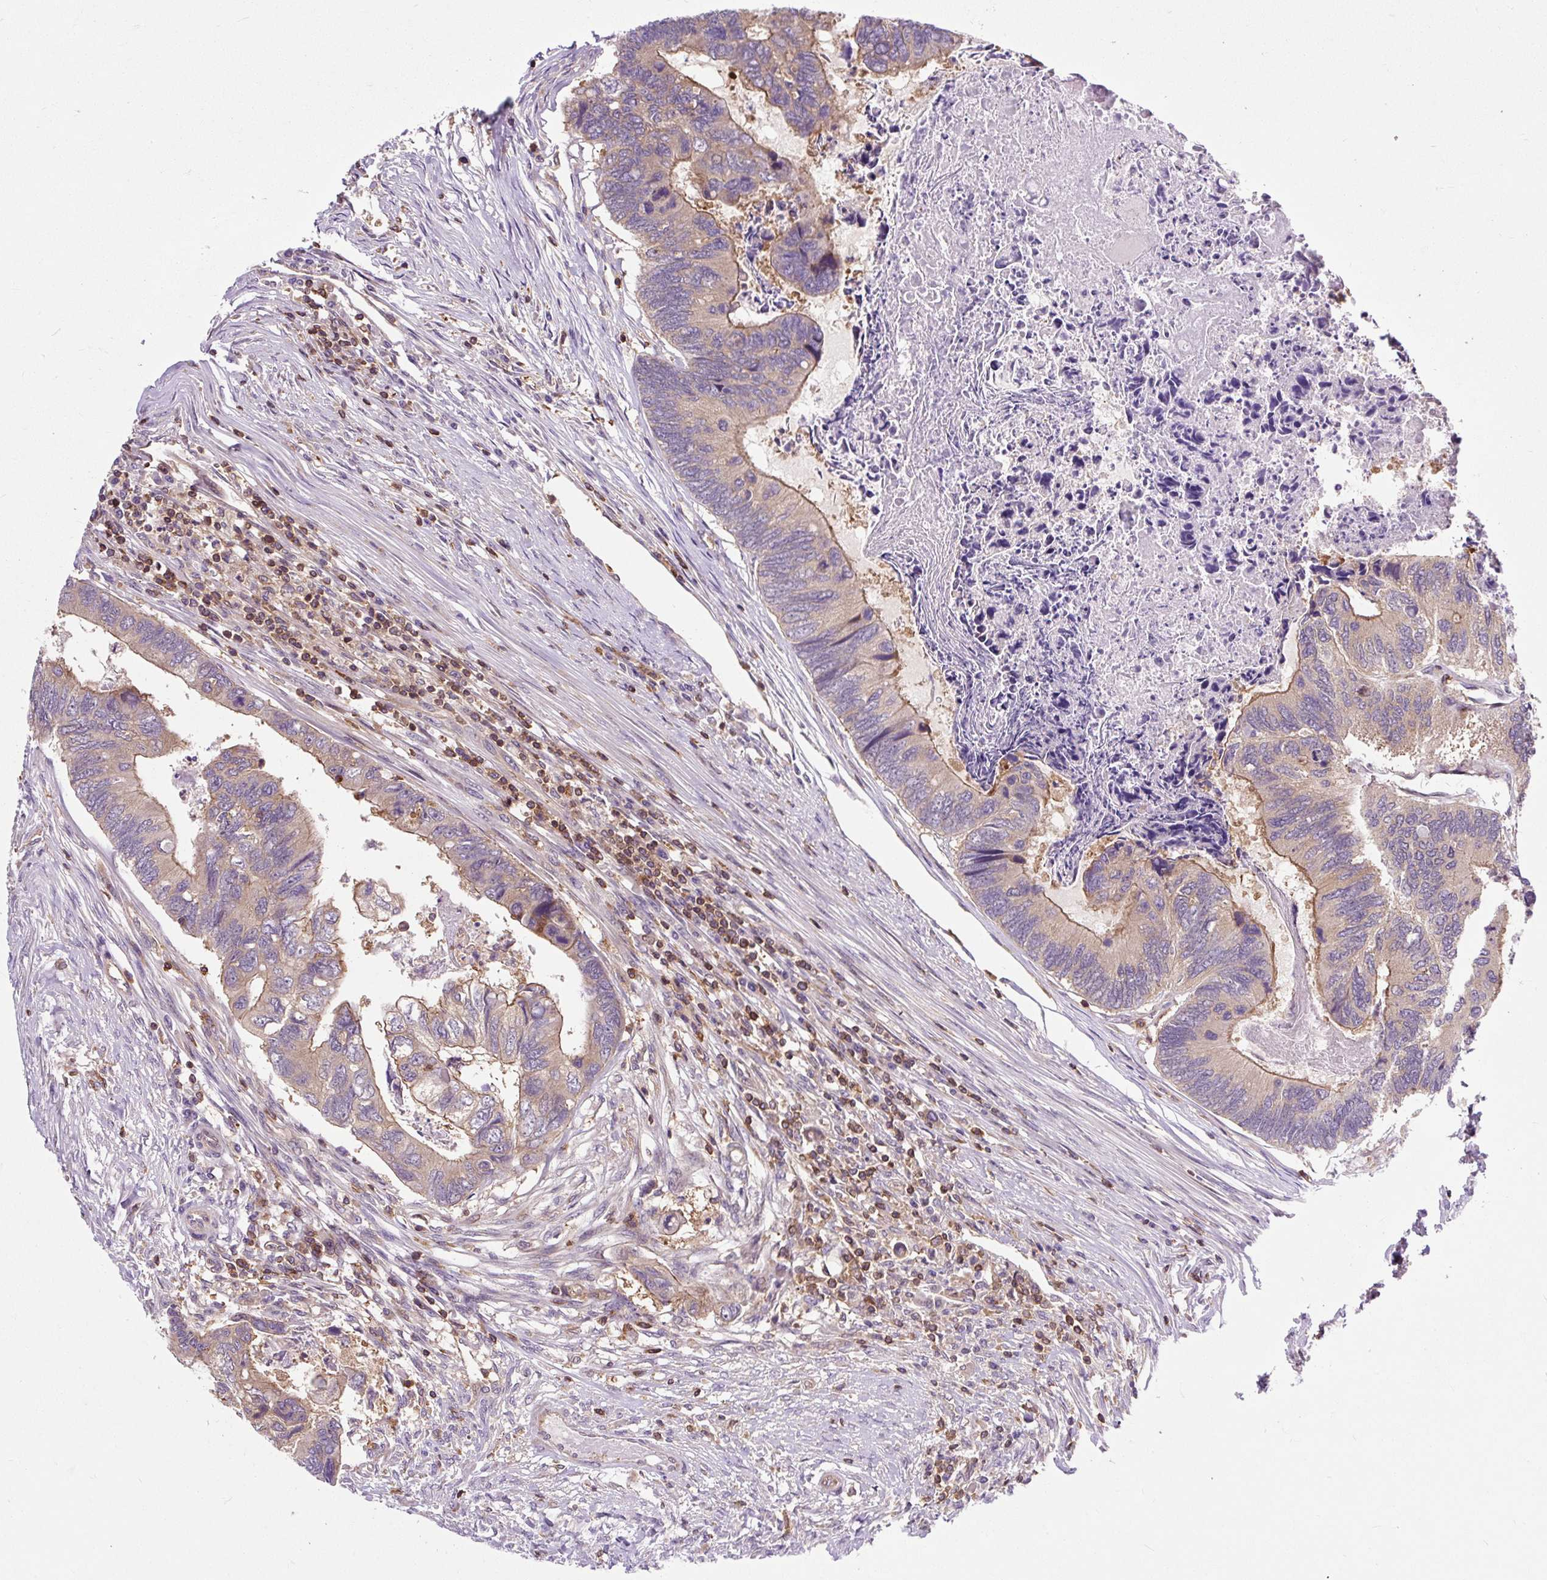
{"staining": {"intensity": "weak", "quantity": "25%-75%", "location": "cytoplasmic/membranous"}, "tissue": "colorectal cancer", "cell_type": "Tumor cells", "image_type": "cancer", "snomed": [{"axis": "morphology", "description": "Adenocarcinoma, NOS"}, {"axis": "topography", "description": "Colon"}], "caption": "This is a photomicrograph of immunohistochemistry staining of adenocarcinoma (colorectal), which shows weak positivity in the cytoplasmic/membranous of tumor cells.", "gene": "CISD3", "patient": {"sex": "female", "age": 67}}